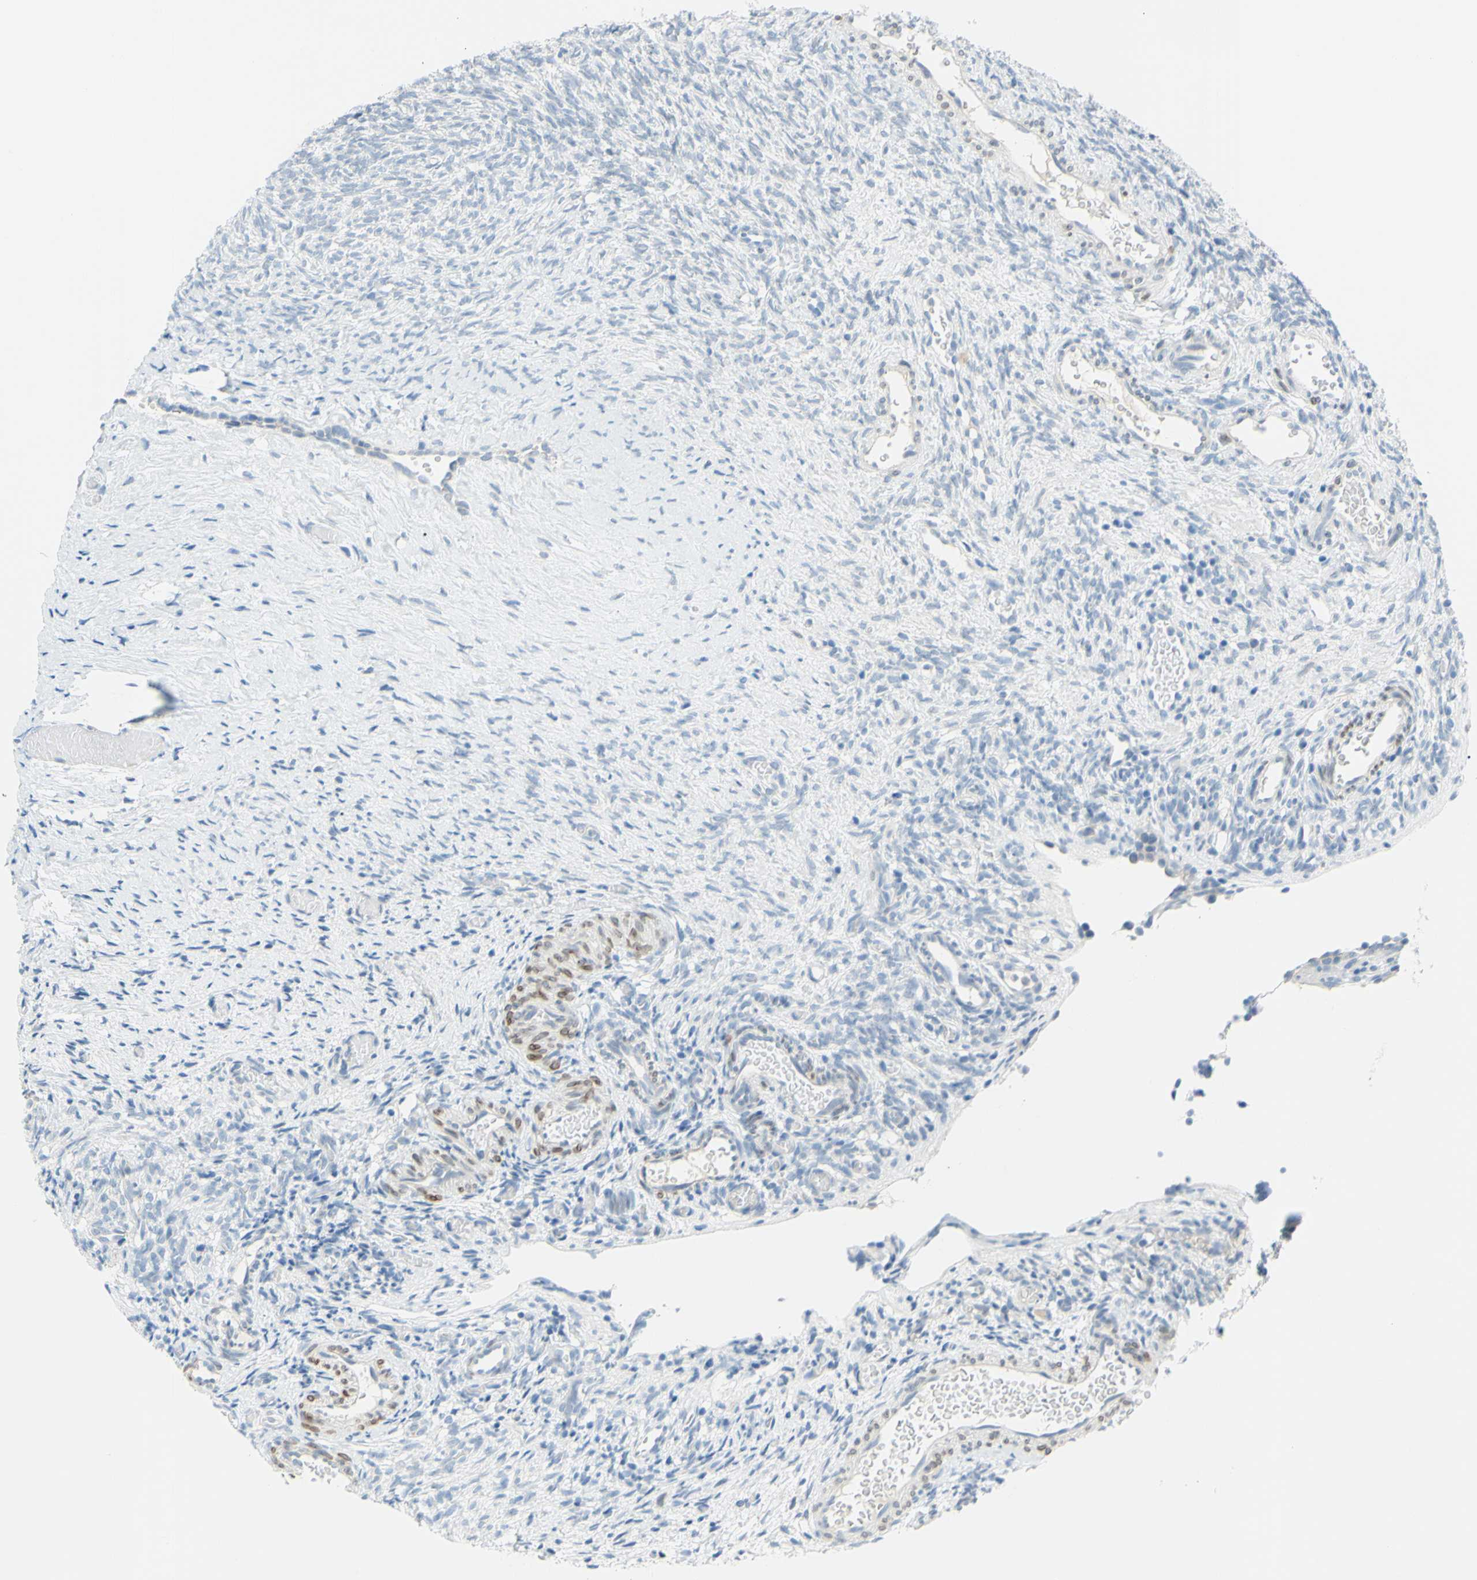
{"staining": {"intensity": "negative", "quantity": "none", "location": "none"}, "tissue": "ovary", "cell_type": "Ovarian stroma cells", "image_type": "normal", "snomed": [{"axis": "morphology", "description": "Normal tissue, NOS"}, {"axis": "topography", "description": "Ovary"}], "caption": "Immunohistochemical staining of benign human ovary exhibits no significant expression in ovarian stroma cells.", "gene": "DCT", "patient": {"sex": "female", "age": 35}}